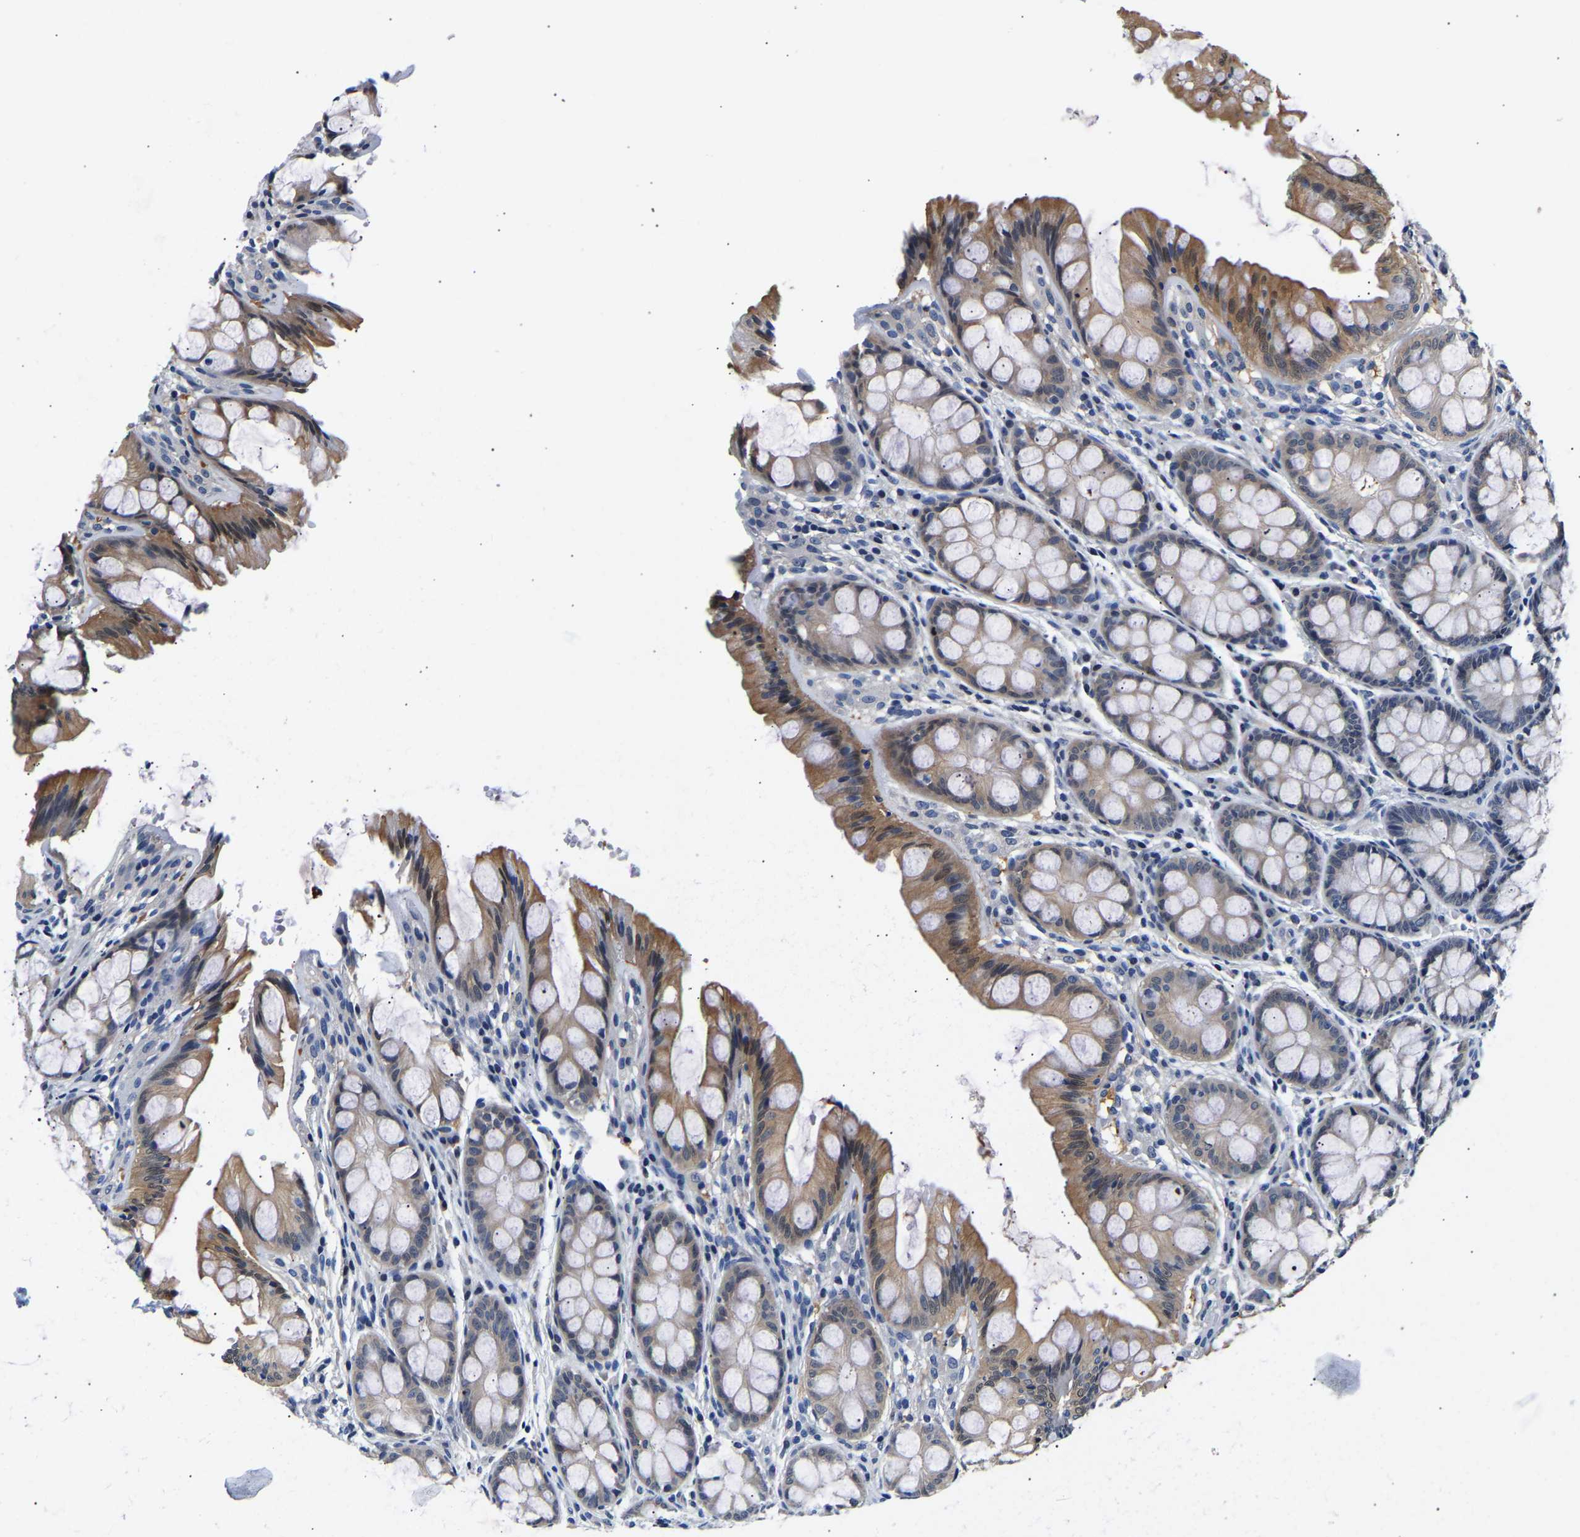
{"staining": {"intensity": "negative", "quantity": "none", "location": "none"}, "tissue": "colon", "cell_type": "Endothelial cells", "image_type": "normal", "snomed": [{"axis": "morphology", "description": "Normal tissue, NOS"}, {"axis": "topography", "description": "Colon"}], "caption": "Protein analysis of unremarkable colon displays no significant staining in endothelial cells. Brightfield microscopy of IHC stained with DAB (brown) and hematoxylin (blue), captured at high magnification.", "gene": "UCHL3", "patient": {"sex": "male", "age": 47}}